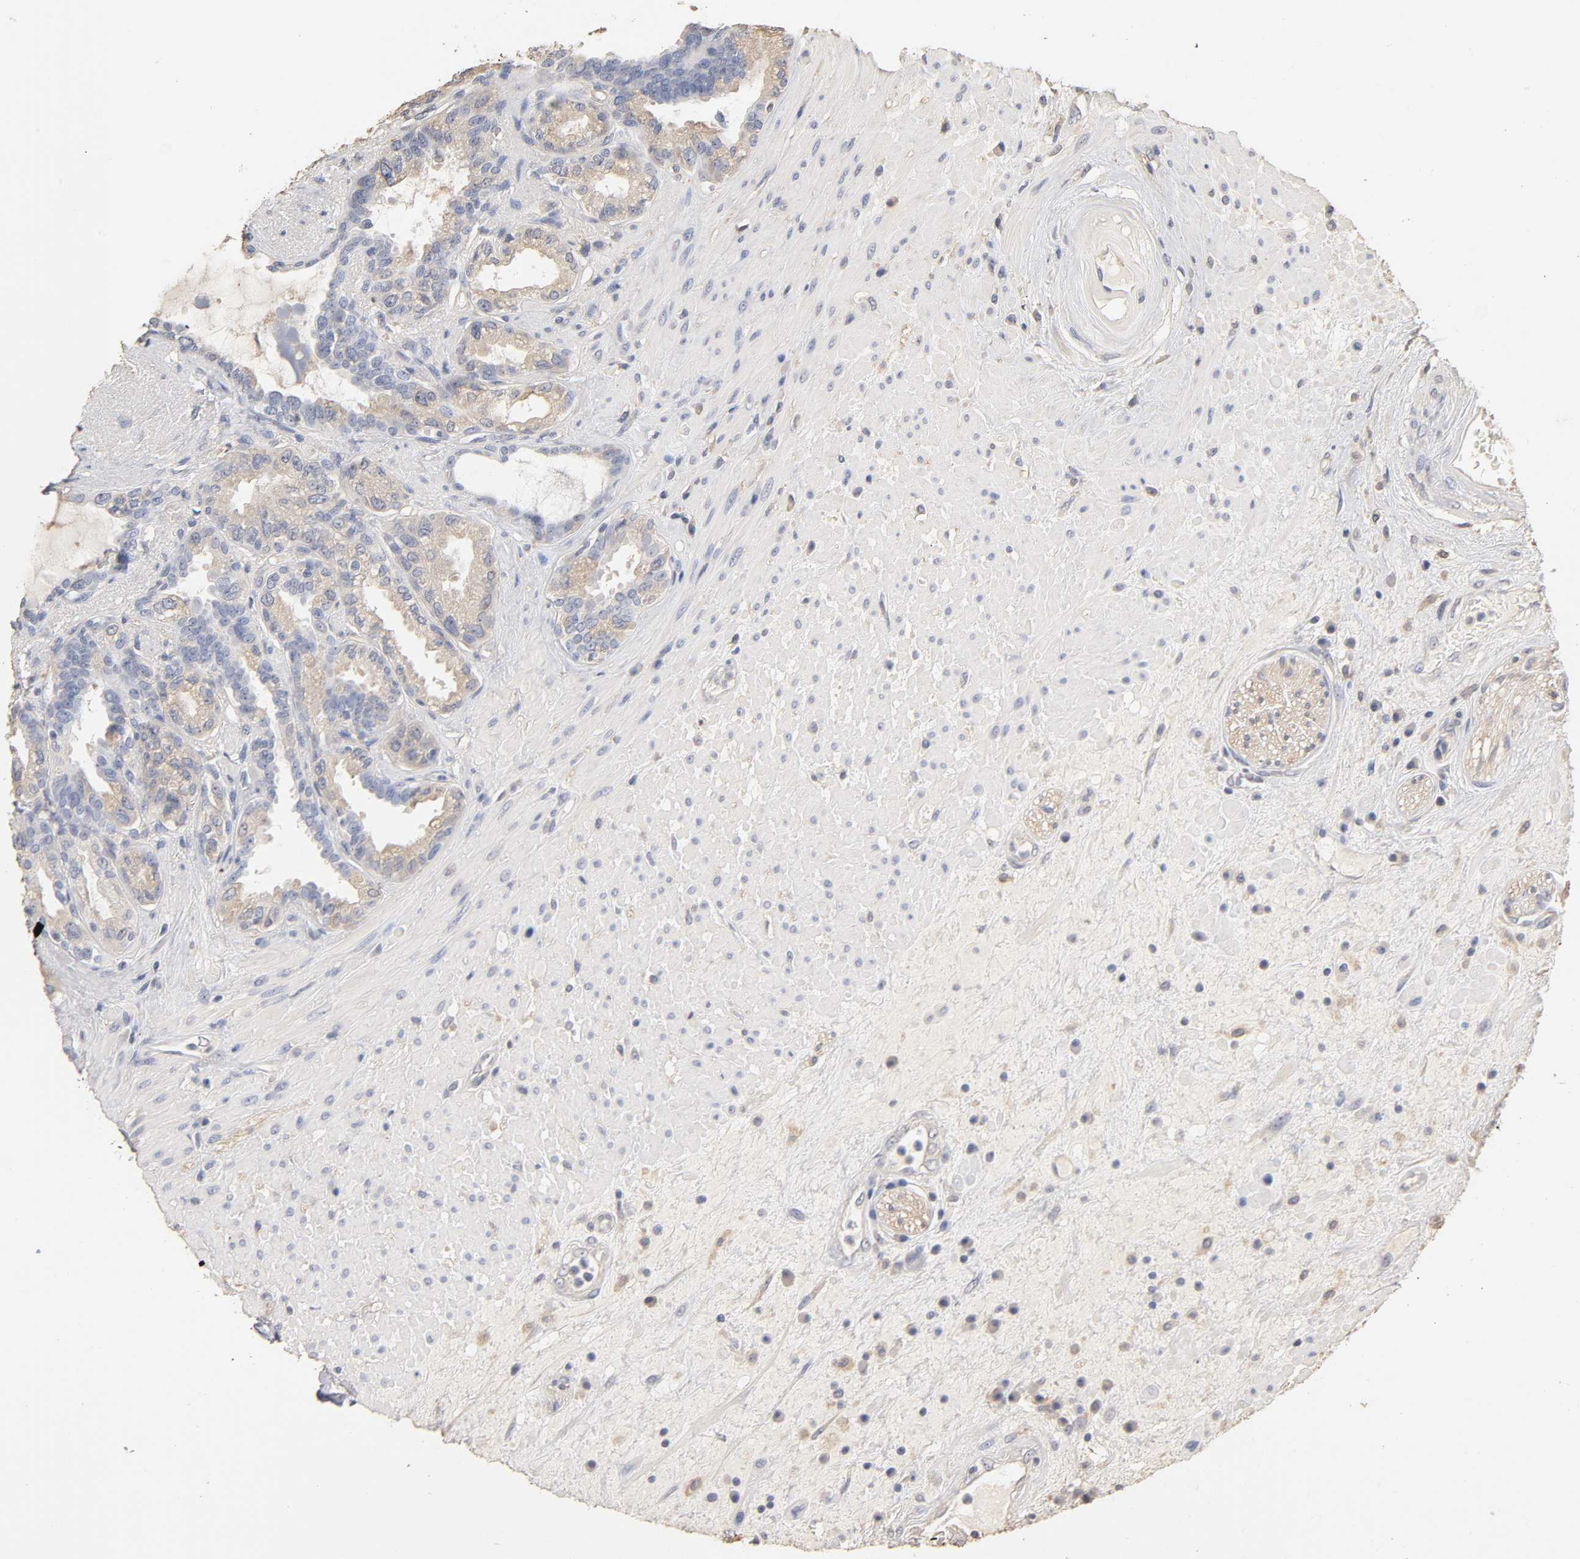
{"staining": {"intensity": "negative", "quantity": "none", "location": "none"}, "tissue": "seminal vesicle", "cell_type": "Glandular cells", "image_type": "normal", "snomed": [{"axis": "morphology", "description": "Normal tissue, NOS"}, {"axis": "topography", "description": "Seminal veicle"}], "caption": "The IHC histopathology image has no significant expression in glandular cells of seminal vesicle. (DAB (3,3'-diaminobenzidine) immunohistochemistry (IHC) visualized using brightfield microscopy, high magnification).", "gene": "VSIG4", "patient": {"sex": "male", "age": 61}}